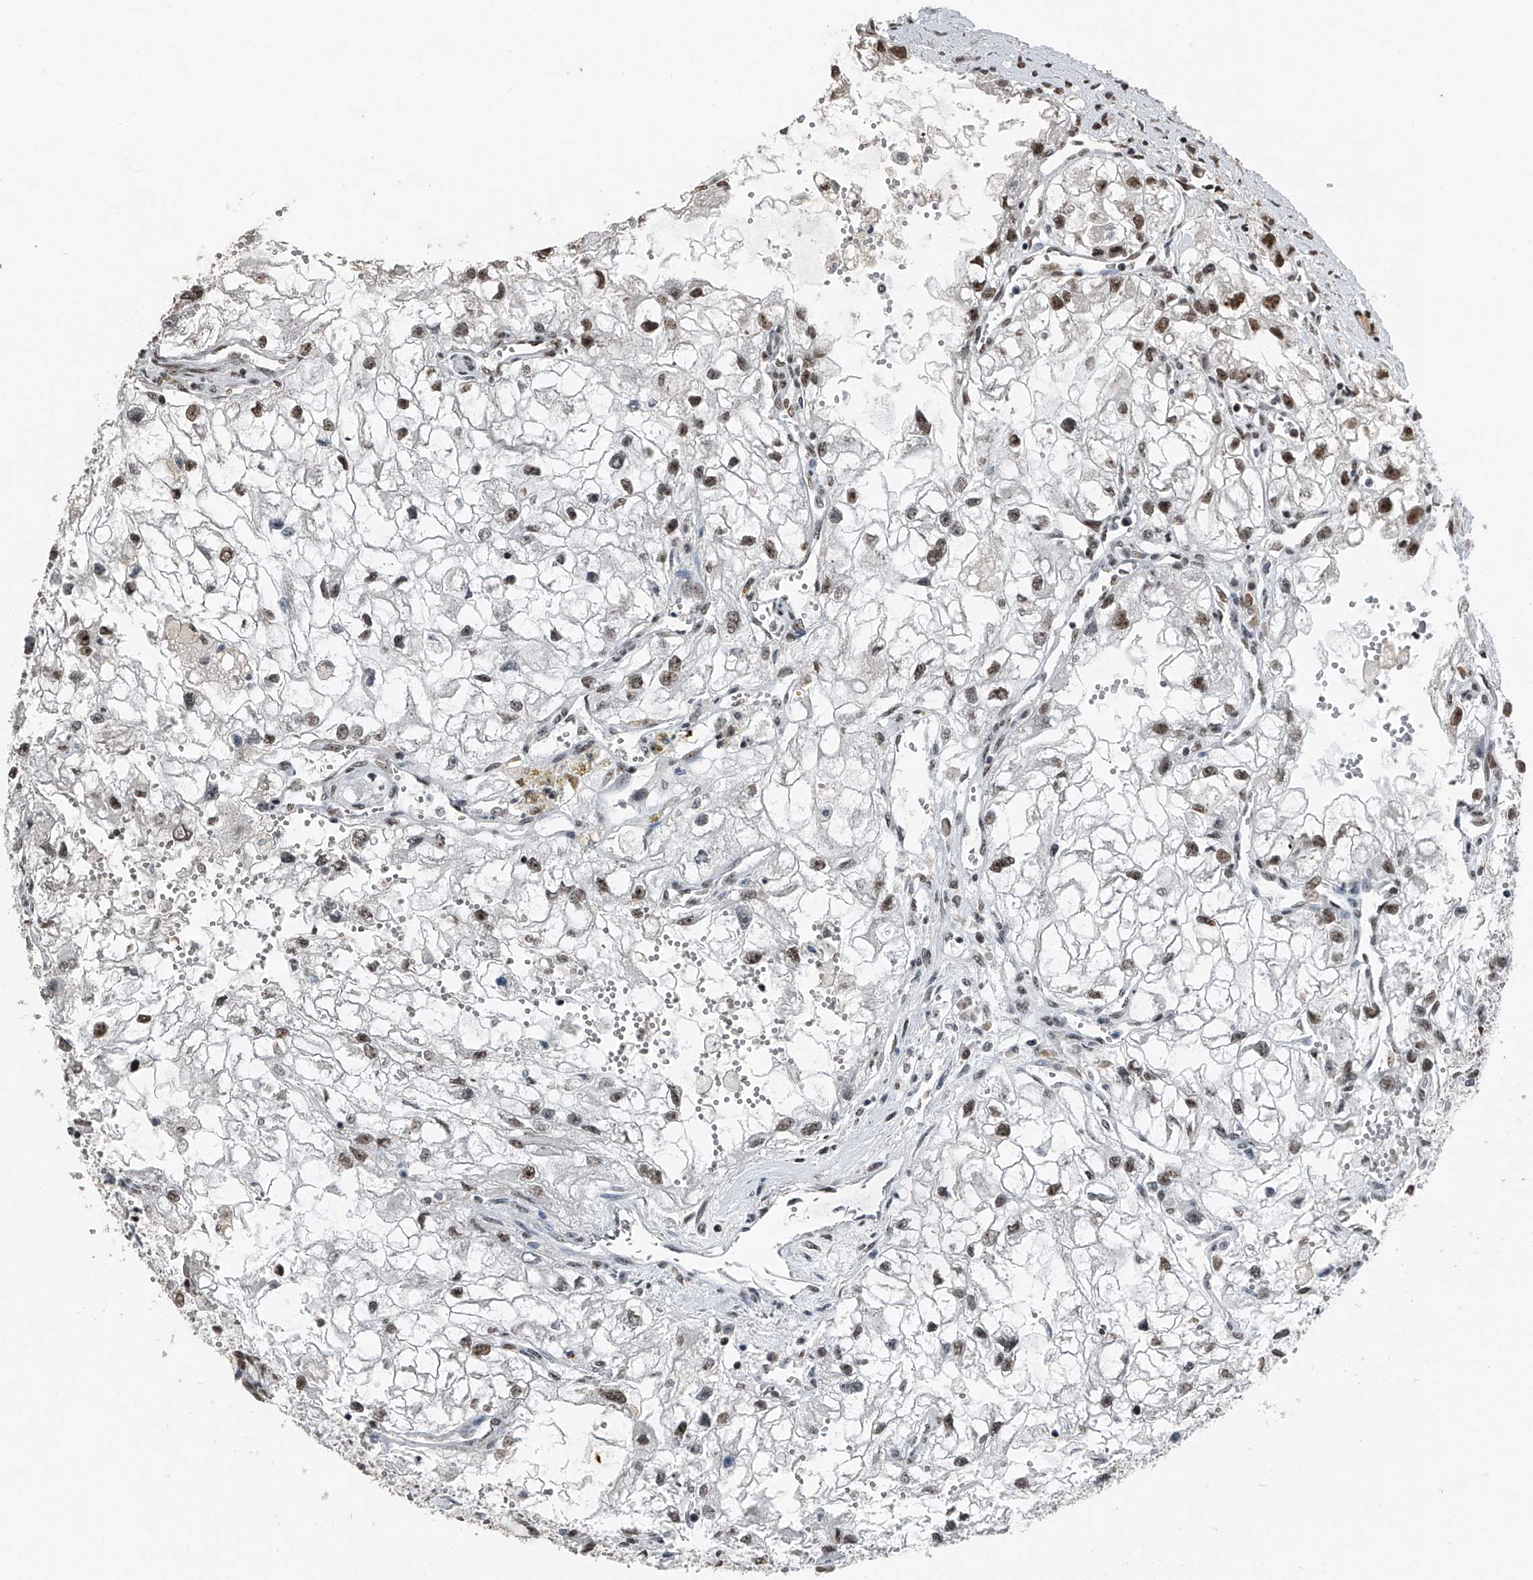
{"staining": {"intensity": "moderate", "quantity": ">75%", "location": "nuclear"}, "tissue": "renal cancer", "cell_type": "Tumor cells", "image_type": "cancer", "snomed": [{"axis": "morphology", "description": "Adenocarcinoma, NOS"}, {"axis": "topography", "description": "Kidney"}], "caption": "Renal cancer stained for a protein displays moderate nuclear positivity in tumor cells.", "gene": "TCOF1", "patient": {"sex": "female", "age": 70}}